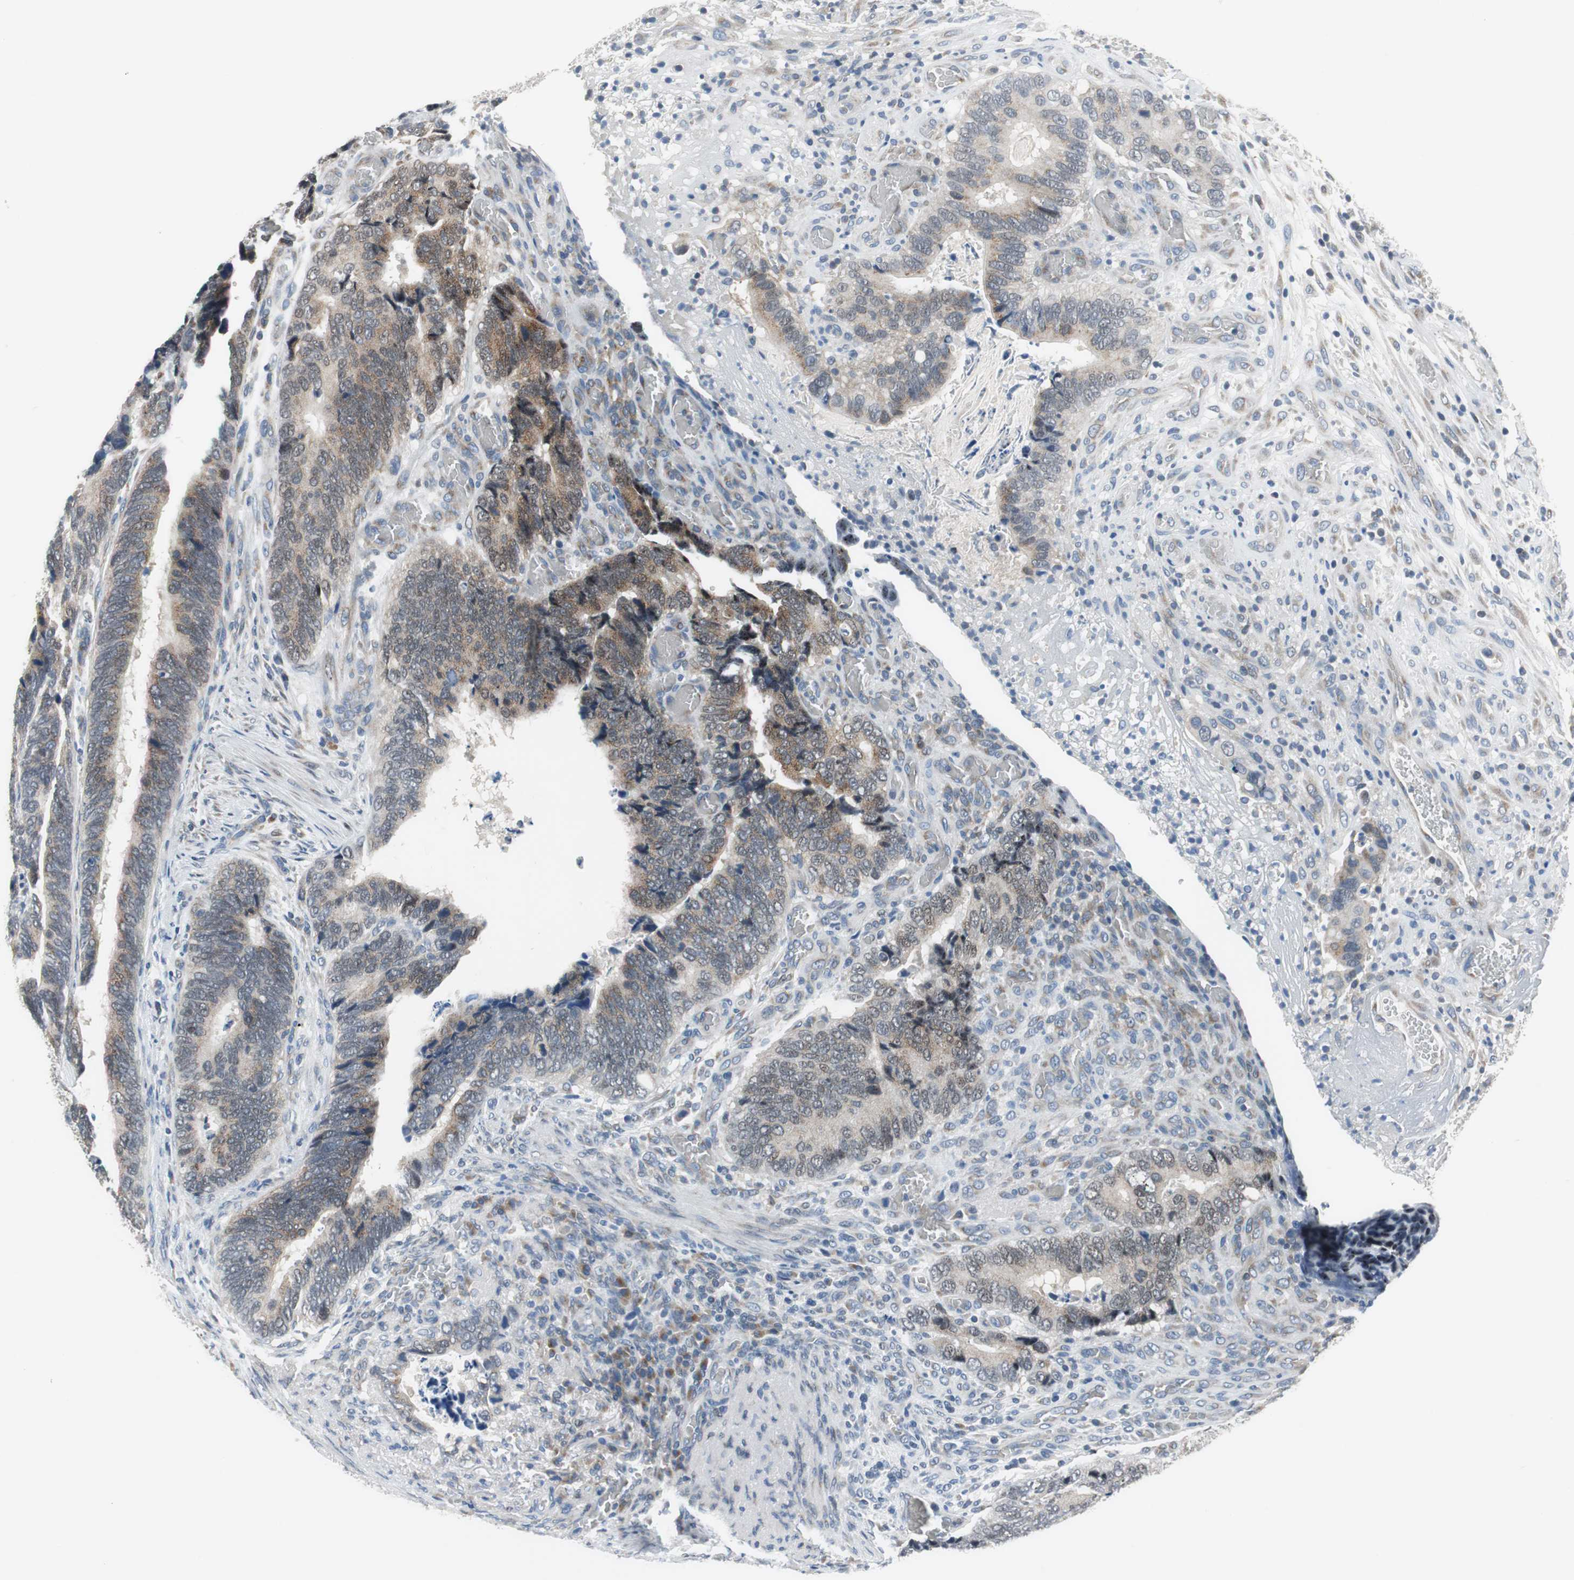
{"staining": {"intensity": "weak", "quantity": ">75%", "location": "cytoplasmic/membranous"}, "tissue": "colorectal cancer", "cell_type": "Tumor cells", "image_type": "cancer", "snomed": [{"axis": "morphology", "description": "Adenocarcinoma, NOS"}, {"axis": "topography", "description": "Colon"}], "caption": "Immunohistochemical staining of adenocarcinoma (colorectal) shows low levels of weak cytoplasmic/membranous staining in about >75% of tumor cells.", "gene": "PLAA", "patient": {"sex": "male", "age": 72}}